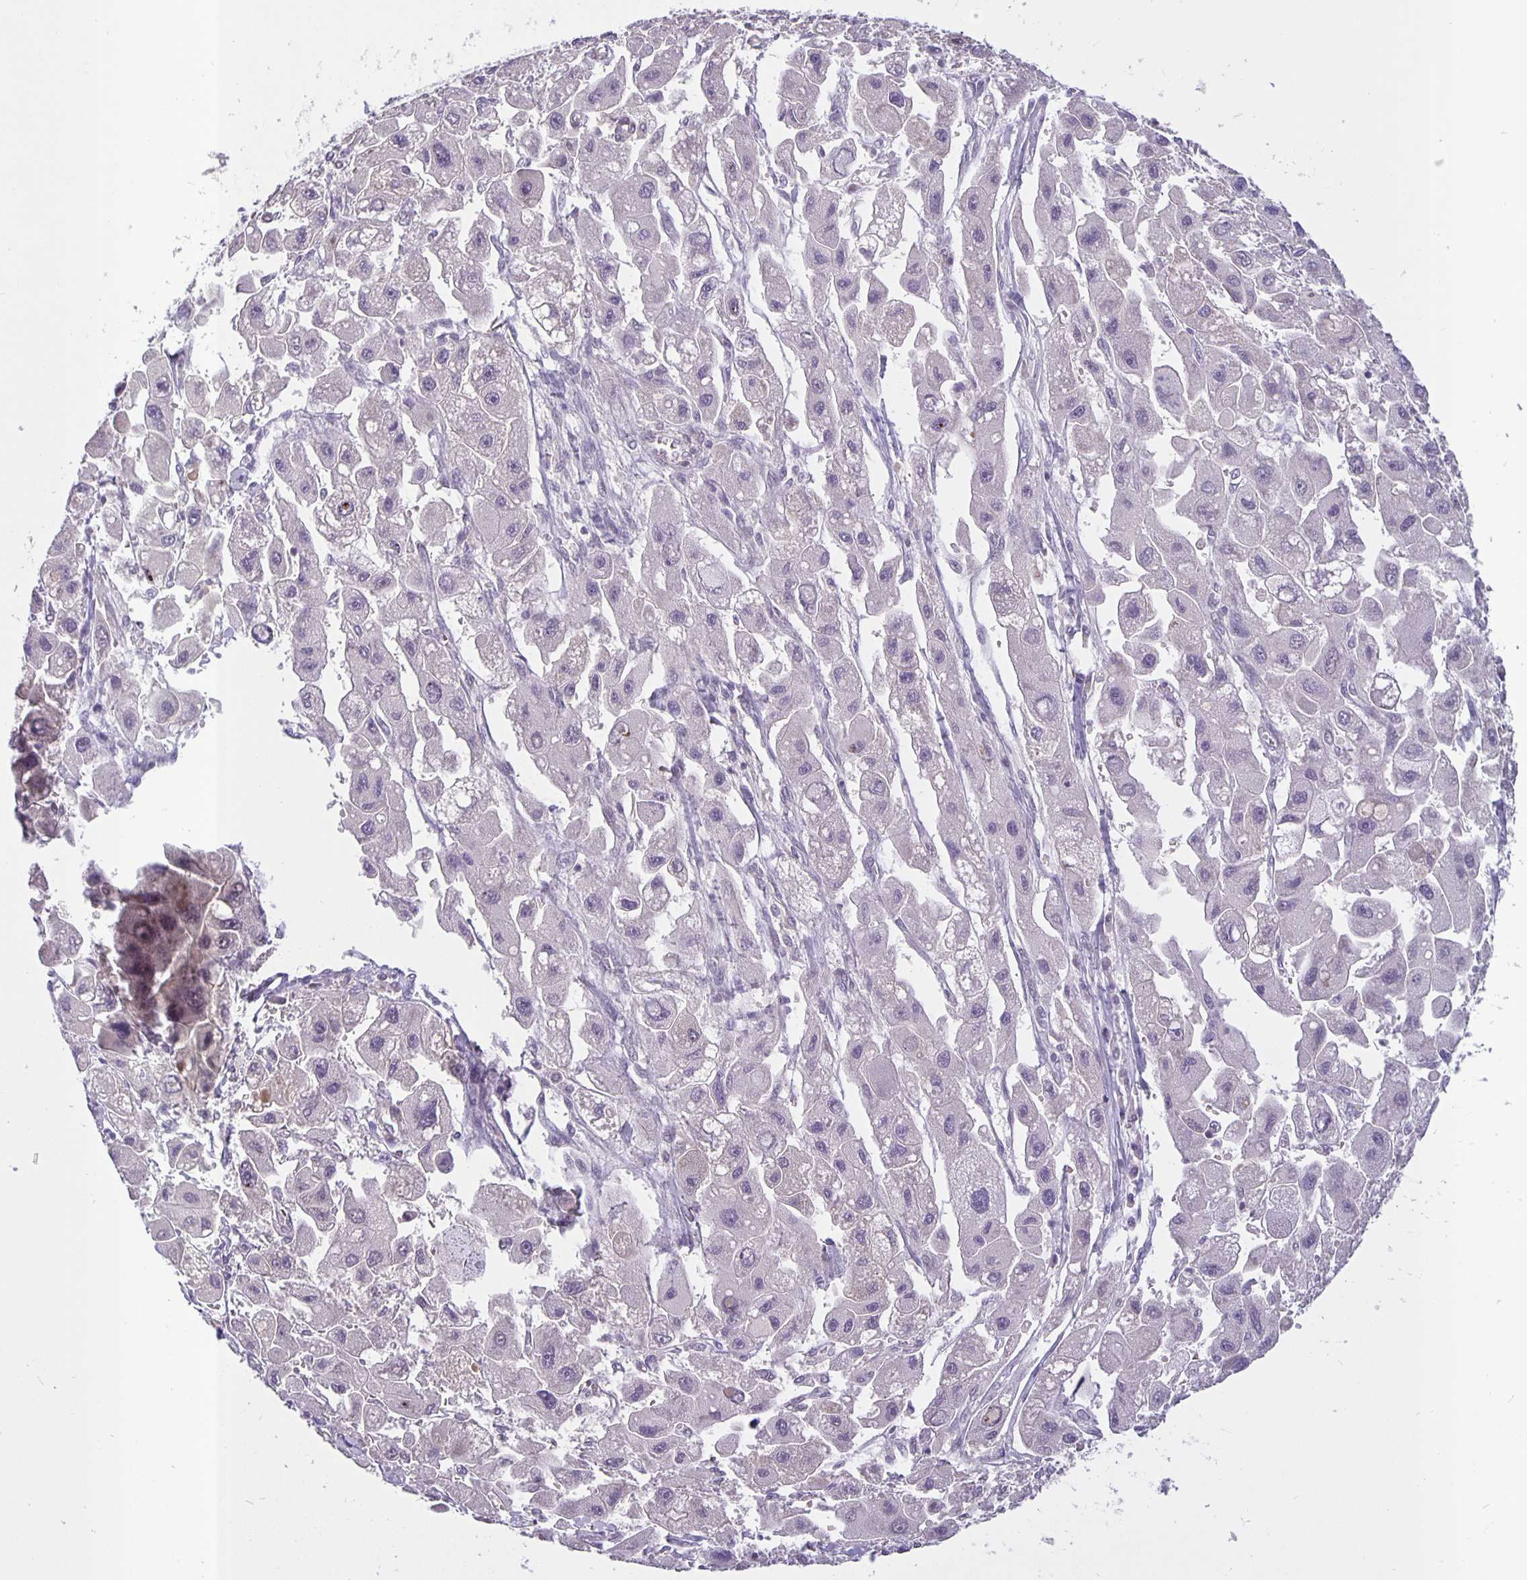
{"staining": {"intensity": "negative", "quantity": "none", "location": "none"}, "tissue": "liver cancer", "cell_type": "Tumor cells", "image_type": "cancer", "snomed": [{"axis": "morphology", "description": "Carcinoma, Hepatocellular, NOS"}, {"axis": "topography", "description": "Liver"}], "caption": "Liver cancer stained for a protein using immunohistochemistry (IHC) demonstrates no staining tumor cells.", "gene": "ARVCF", "patient": {"sex": "male", "age": 24}}